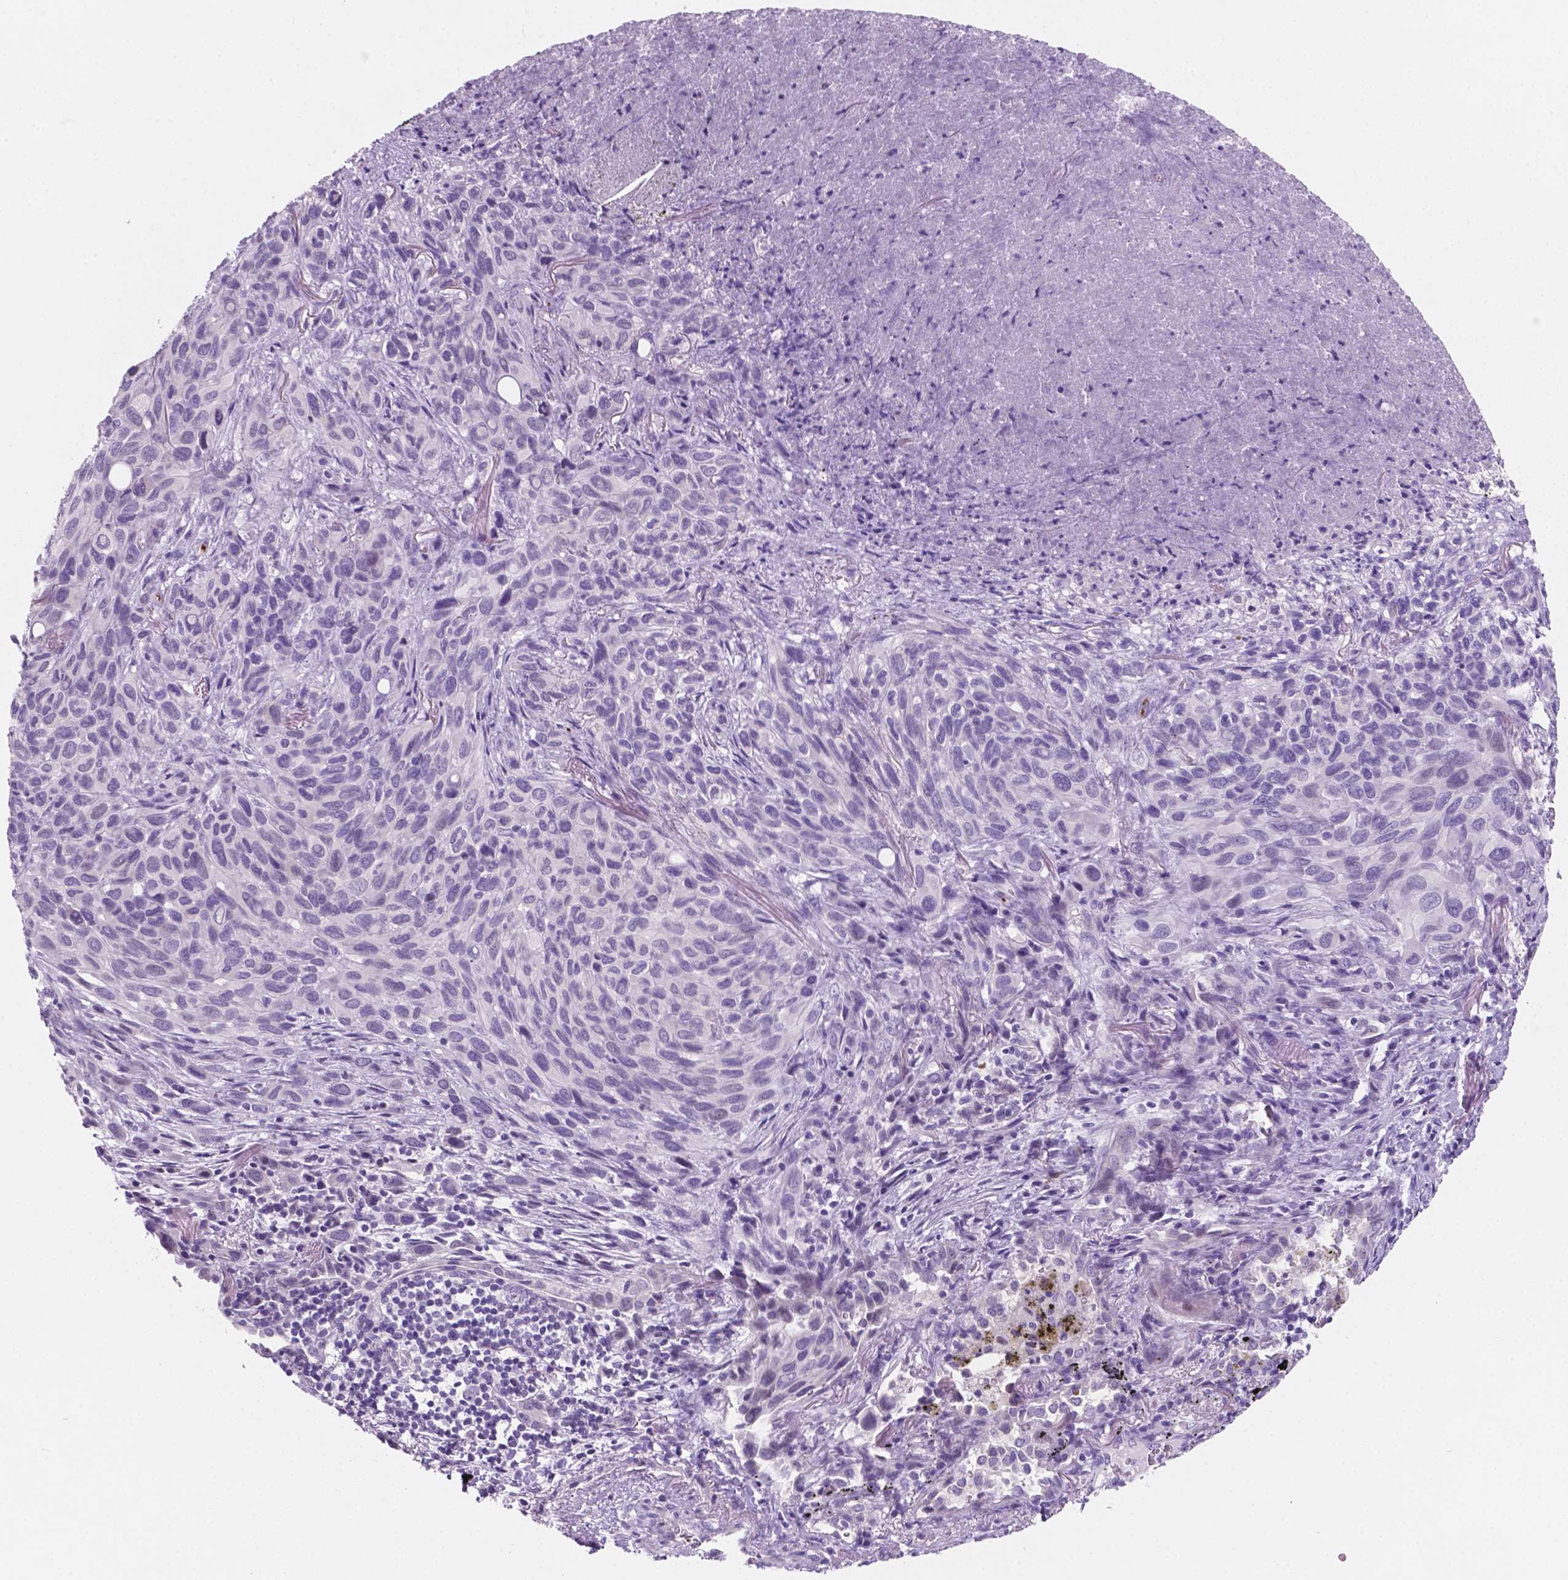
{"staining": {"intensity": "negative", "quantity": "none", "location": "none"}, "tissue": "melanoma", "cell_type": "Tumor cells", "image_type": "cancer", "snomed": [{"axis": "morphology", "description": "Malignant melanoma, Metastatic site"}, {"axis": "topography", "description": "Lung"}], "caption": "High power microscopy image of an IHC micrograph of malignant melanoma (metastatic site), revealing no significant positivity in tumor cells.", "gene": "EBLN2", "patient": {"sex": "male", "age": 48}}